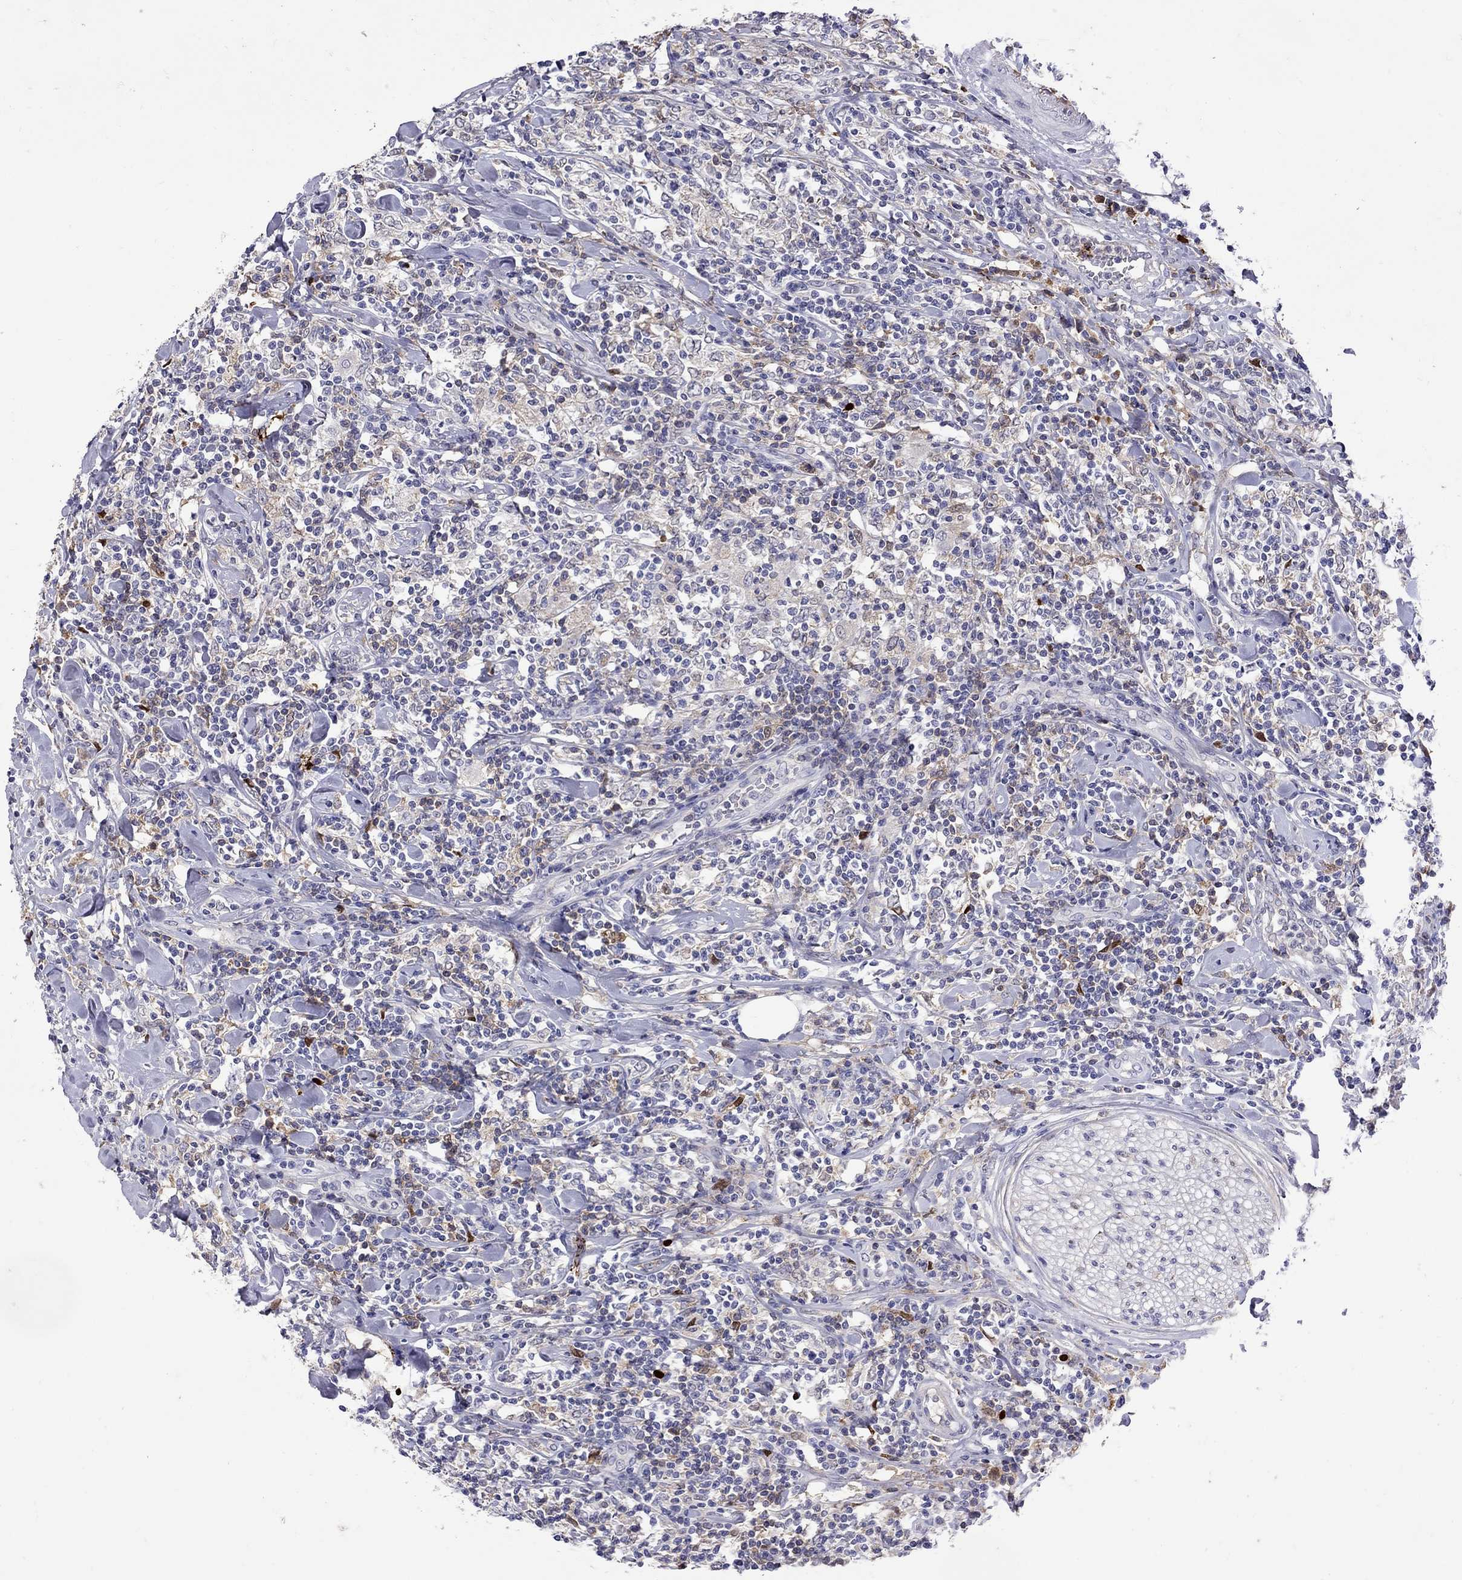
{"staining": {"intensity": "negative", "quantity": "none", "location": "none"}, "tissue": "lymphoma", "cell_type": "Tumor cells", "image_type": "cancer", "snomed": [{"axis": "morphology", "description": "Malignant lymphoma, non-Hodgkin's type, High grade"}, {"axis": "topography", "description": "Lymph node"}], "caption": "Immunohistochemistry of human lymphoma exhibits no expression in tumor cells. (DAB (3,3'-diaminobenzidine) IHC visualized using brightfield microscopy, high magnification).", "gene": "SERPINA3", "patient": {"sex": "female", "age": 84}}